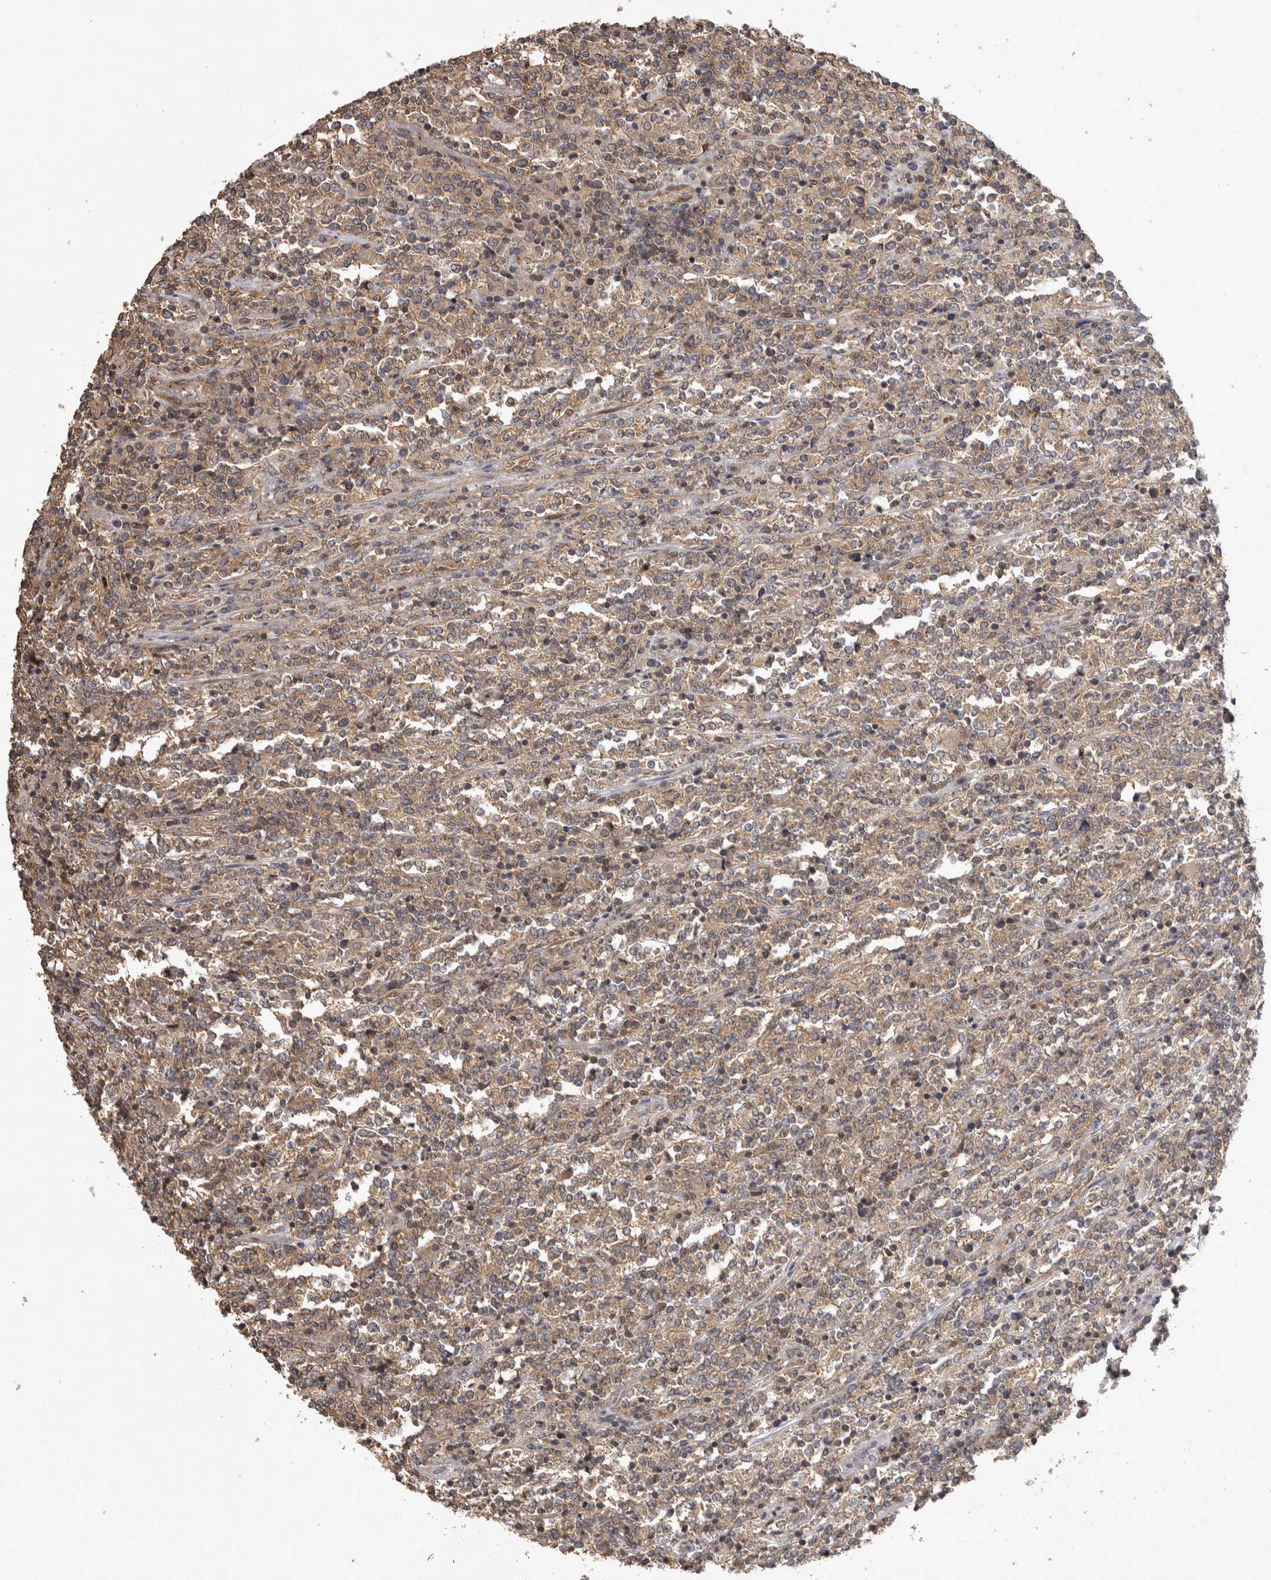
{"staining": {"intensity": "moderate", "quantity": ">75%", "location": "cytoplasmic/membranous"}, "tissue": "lymphoma", "cell_type": "Tumor cells", "image_type": "cancer", "snomed": [{"axis": "morphology", "description": "Malignant lymphoma, non-Hodgkin's type, High grade"}, {"axis": "topography", "description": "Soft tissue"}], "caption": "High-grade malignant lymphoma, non-Hodgkin's type stained with a brown dye shows moderate cytoplasmic/membranous positive expression in about >75% of tumor cells.", "gene": "IFRD1", "patient": {"sex": "male", "age": 18}}